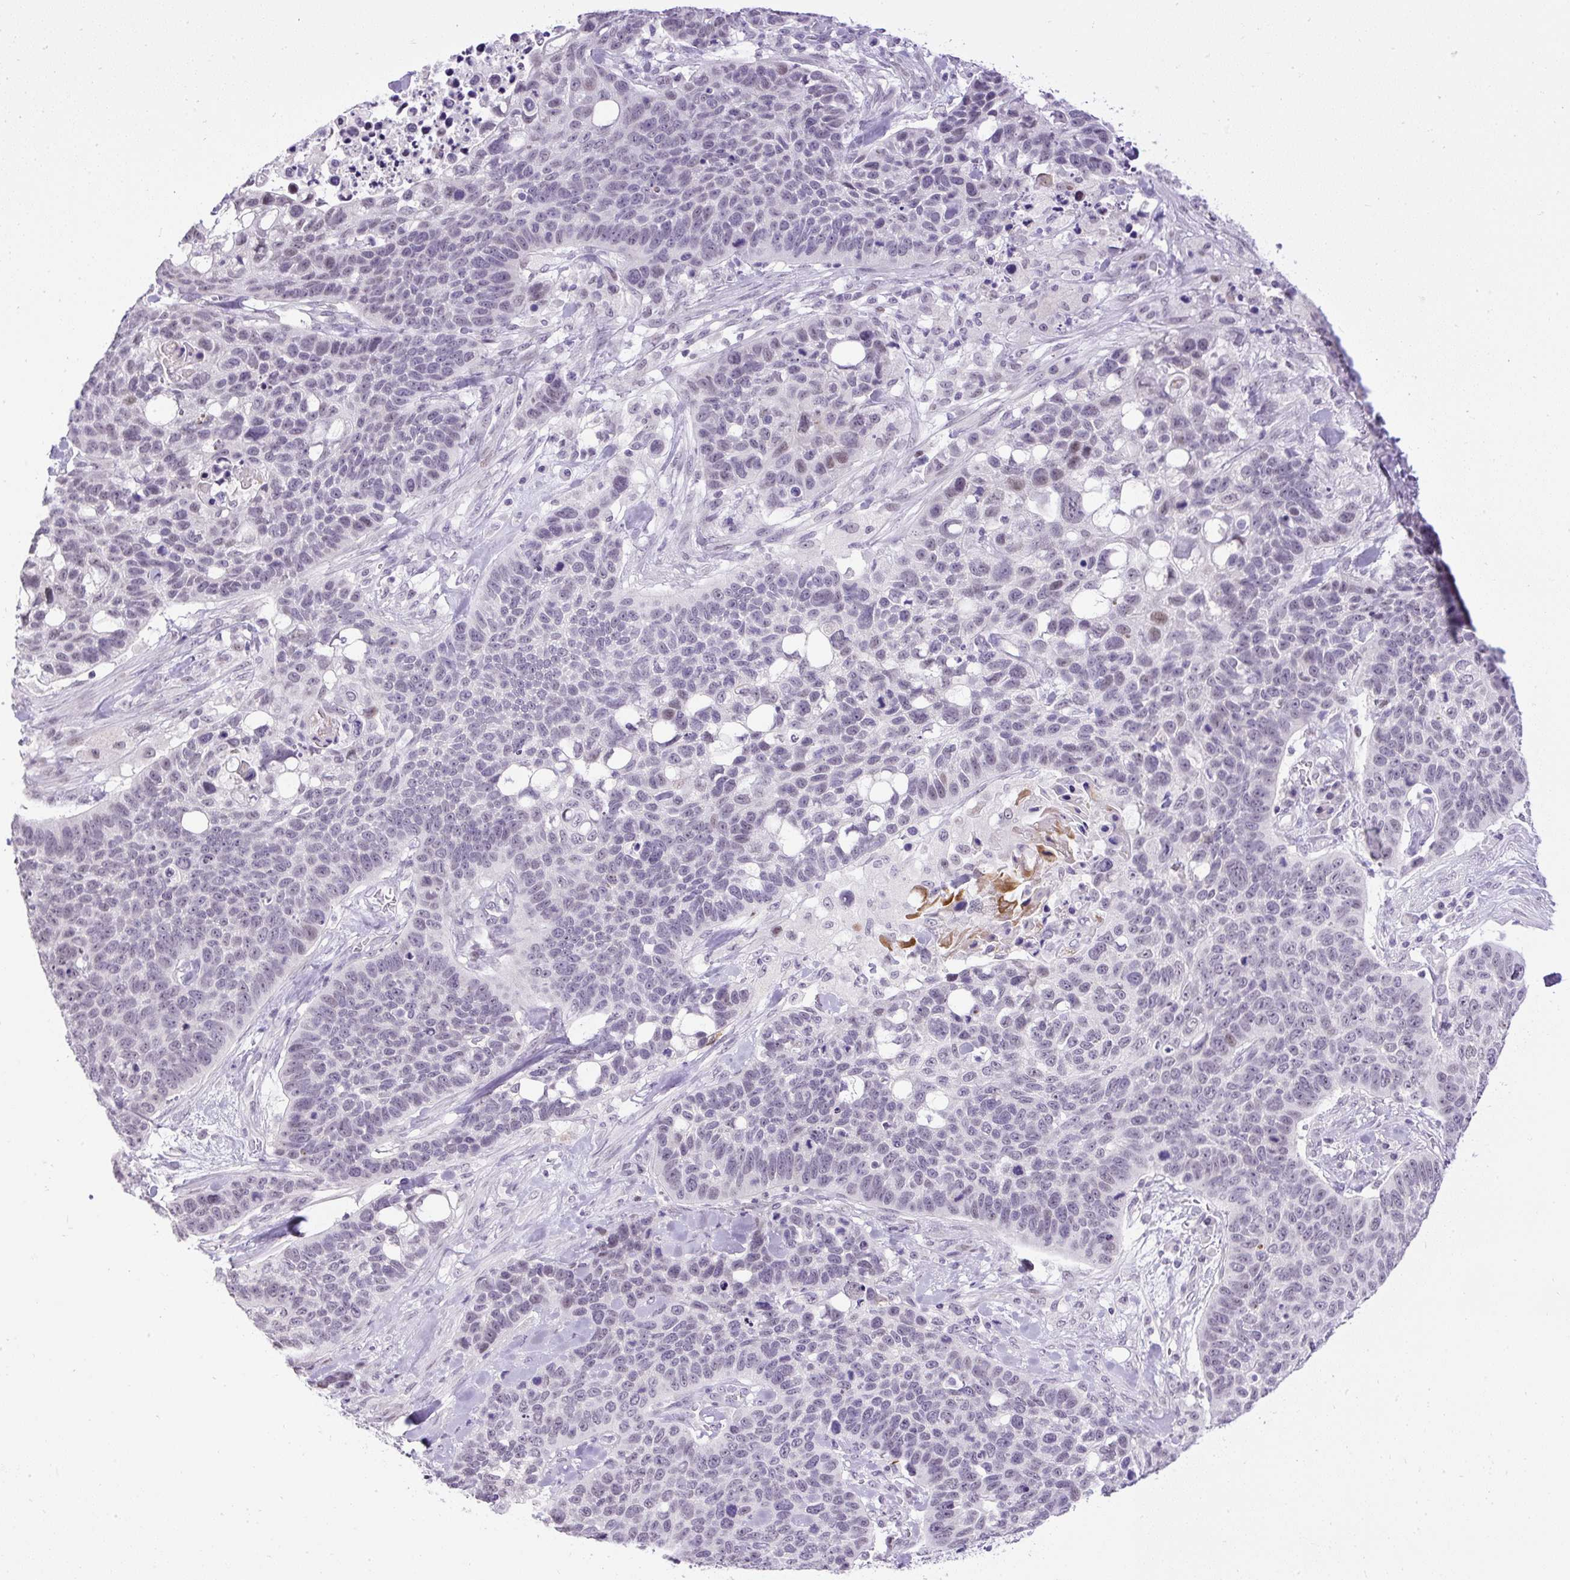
{"staining": {"intensity": "weak", "quantity": "<25%", "location": "nuclear"}, "tissue": "lung cancer", "cell_type": "Tumor cells", "image_type": "cancer", "snomed": [{"axis": "morphology", "description": "Squamous cell carcinoma, NOS"}, {"axis": "topography", "description": "Lung"}], "caption": "Squamous cell carcinoma (lung) was stained to show a protein in brown. There is no significant staining in tumor cells.", "gene": "WNT10B", "patient": {"sex": "male", "age": 62}}